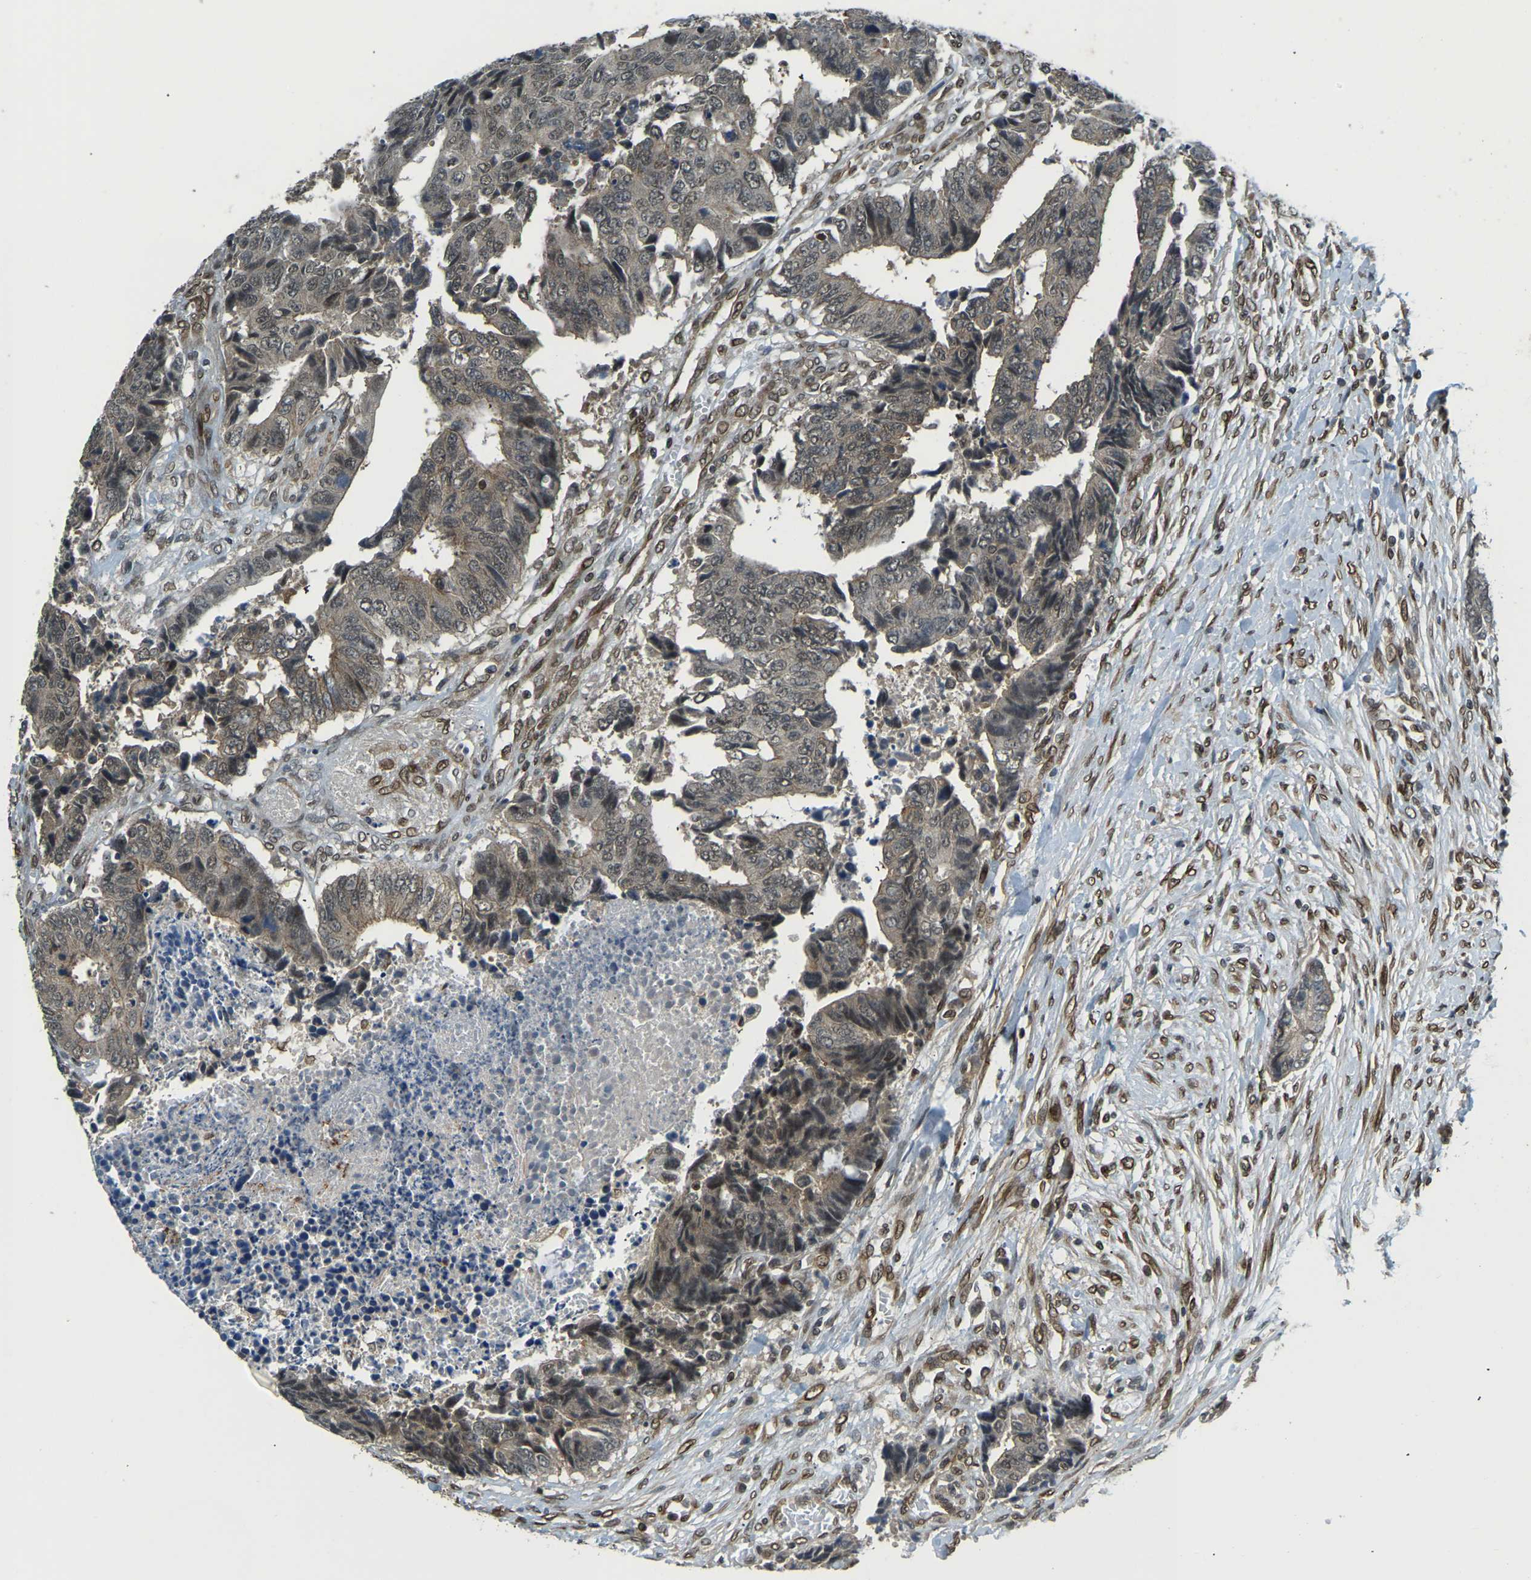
{"staining": {"intensity": "weak", "quantity": "25%-75%", "location": "cytoplasmic/membranous"}, "tissue": "colorectal cancer", "cell_type": "Tumor cells", "image_type": "cancer", "snomed": [{"axis": "morphology", "description": "Adenocarcinoma, NOS"}, {"axis": "topography", "description": "Rectum"}], "caption": "High-power microscopy captured an immunohistochemistry (IHC) micrograph of colorectal adenocarcinoma, revealing weak cytoplasmic/membranous expression in approximately 25%-75% of tumor cells.", "gene": "SYNE1", "patient": {"sex": "male", "age": 84}}